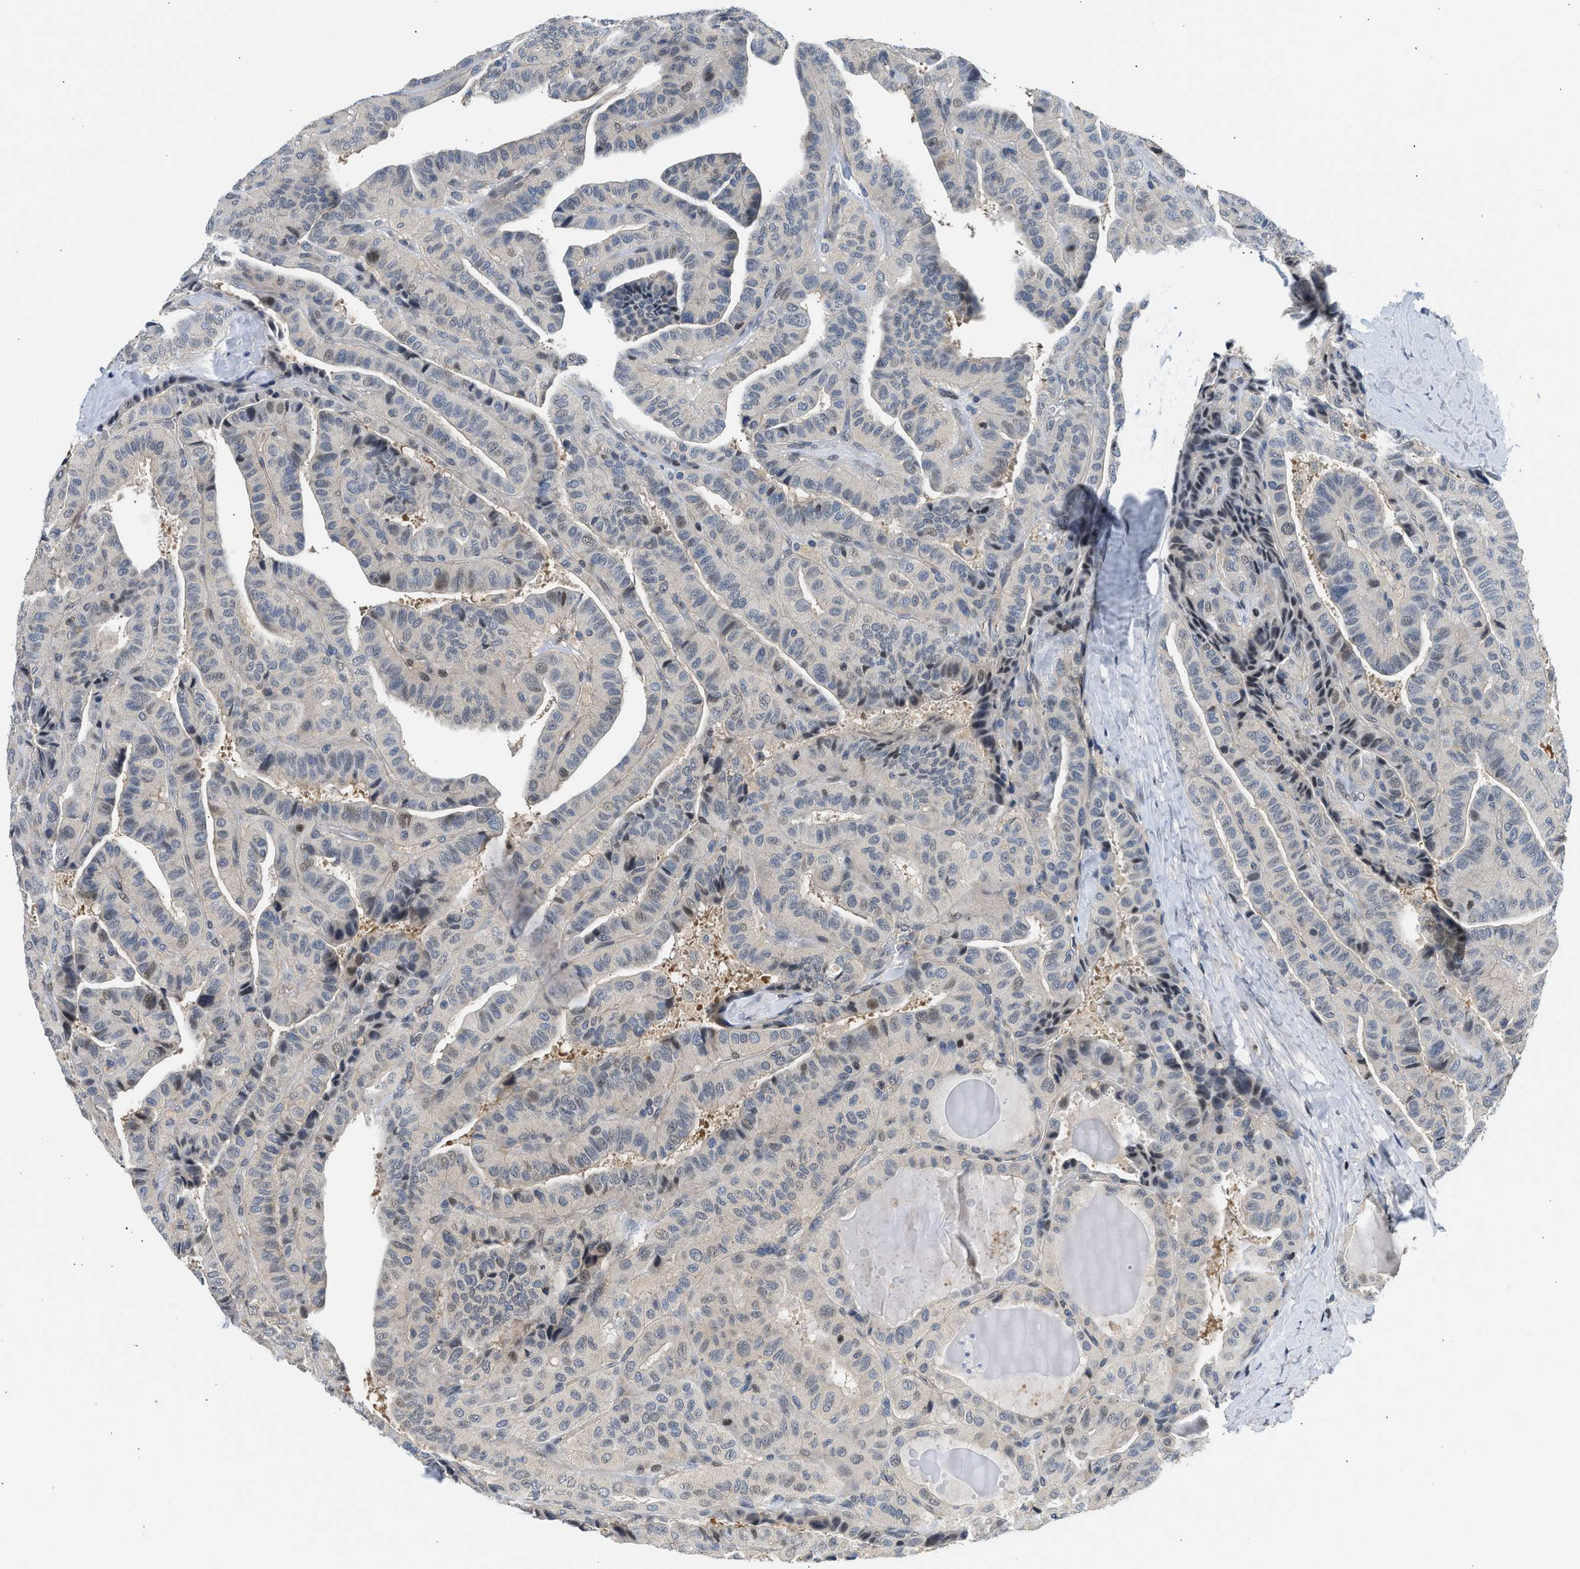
{"staining": {"intensity": "moderate", "quantity": "<25%", "location": "nuclear"}, "tissue": "thyroid cancer", "cell_type": "Tumor cells", "image_type": "cancer", "snomed": [{"axis": "morphology", "description": "Papillary adenocarcinoma, NOS"}, {"axis": "topography", "description": "Thyroid gland"}], "caption": "An image showing moderate nuclear expression in approximately <25% of tumor cells in thyroid cancer, as visualized by brown immunohistochemical staining.", "gene": "OLIG3", "patient": {"sex": "male", "age": 77}}